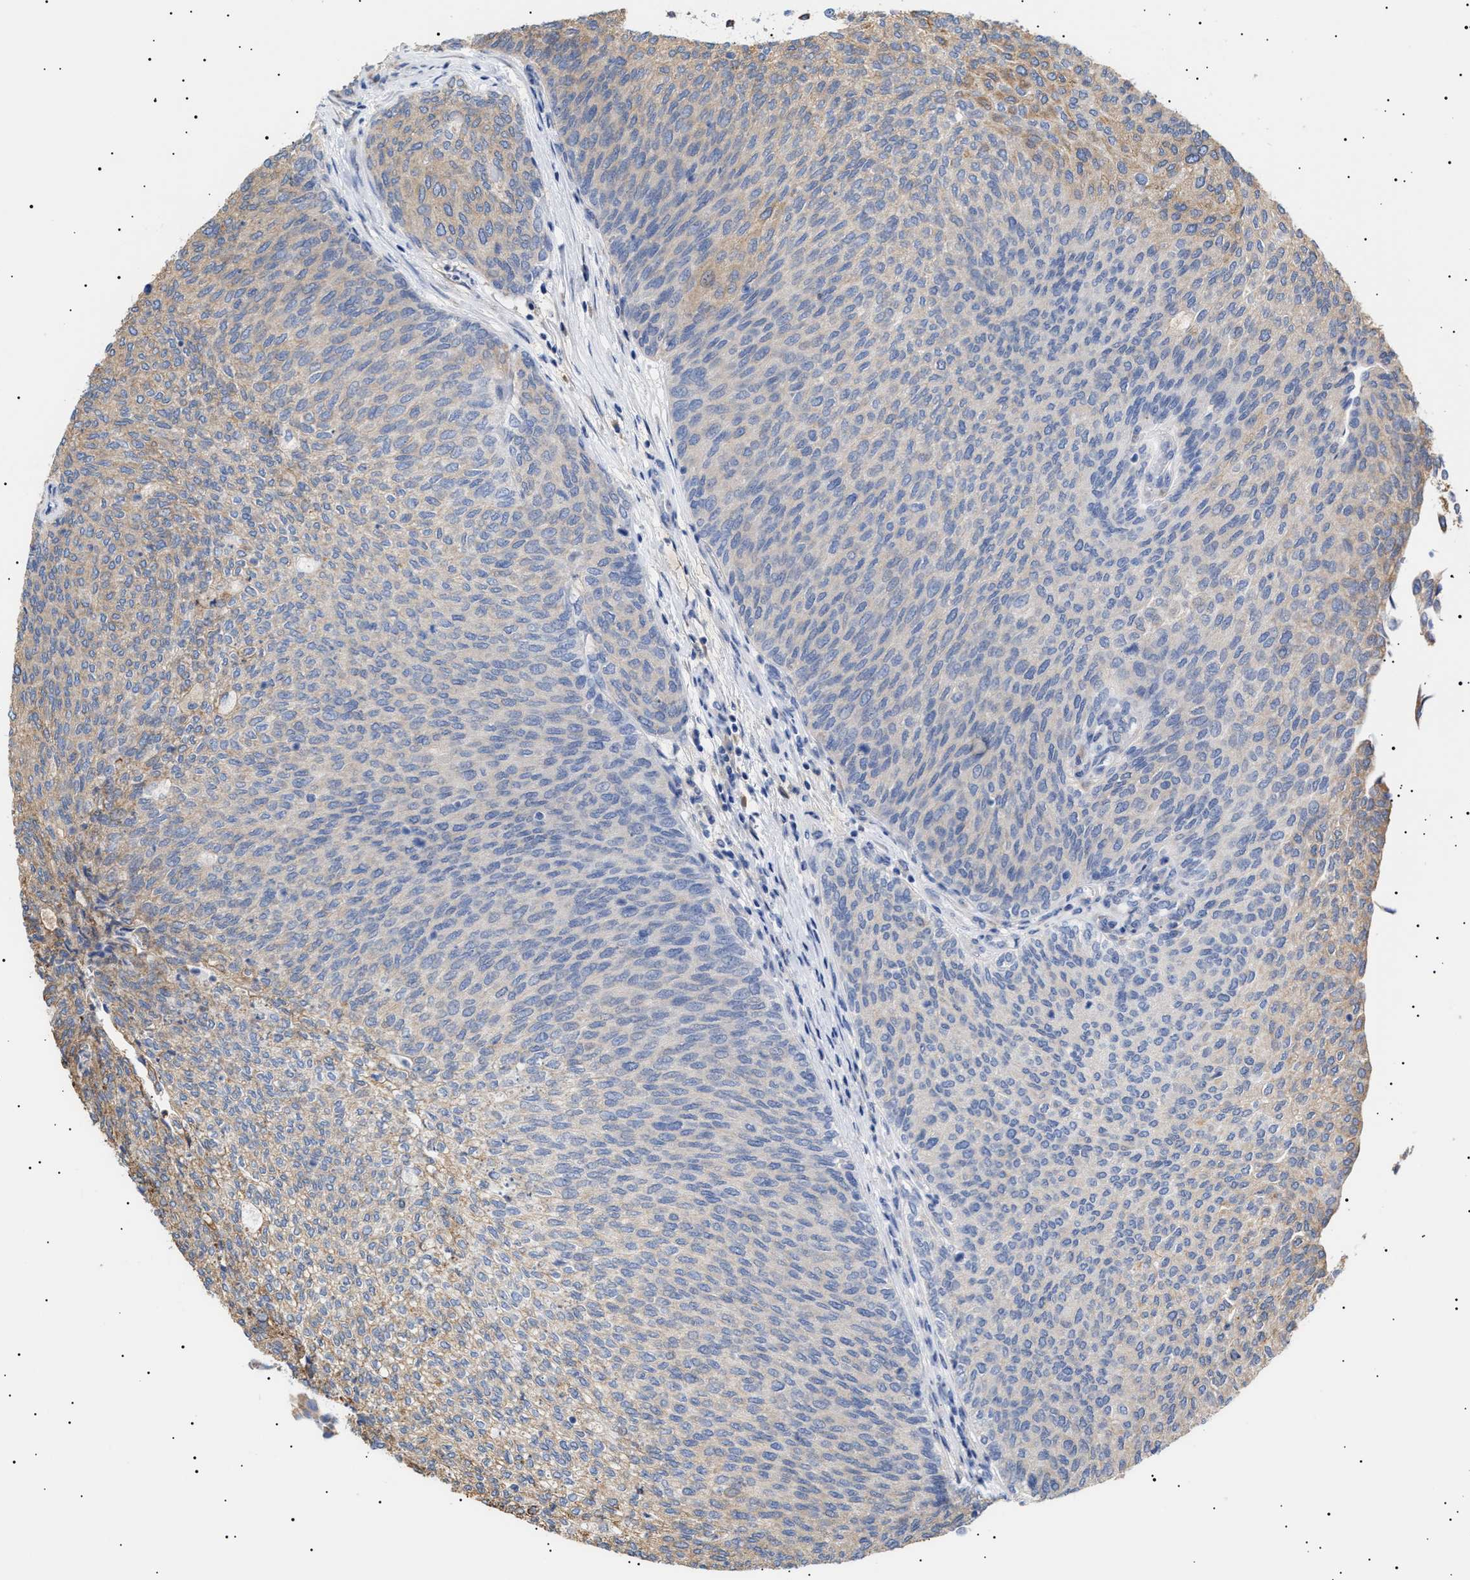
{"staining": {"intensity": "moderate", "quantity": "<25%", "location": "cytoplasmic/membranous"}, "tissue": "urothelial cancer", "cell_type": "Tumor cells", "image_type": "cancer", "snomed": [{"axis": "morphology", "description": "Urothelial carcinoma, Low grade"}, {"axis": "topography", "description": "Urinary bladder"}], "caption": "An IHC micrograph of neoplastic tissue is shown. Protein staining in brown highlights moderate cytoplasmic/membranous positivity in urothelial carcinoma (low-grade) within tumor cells. Nuclei are stained in blue.", "gene": "ERCC6L2", "patient": {"sex": "female", "age": 79}}